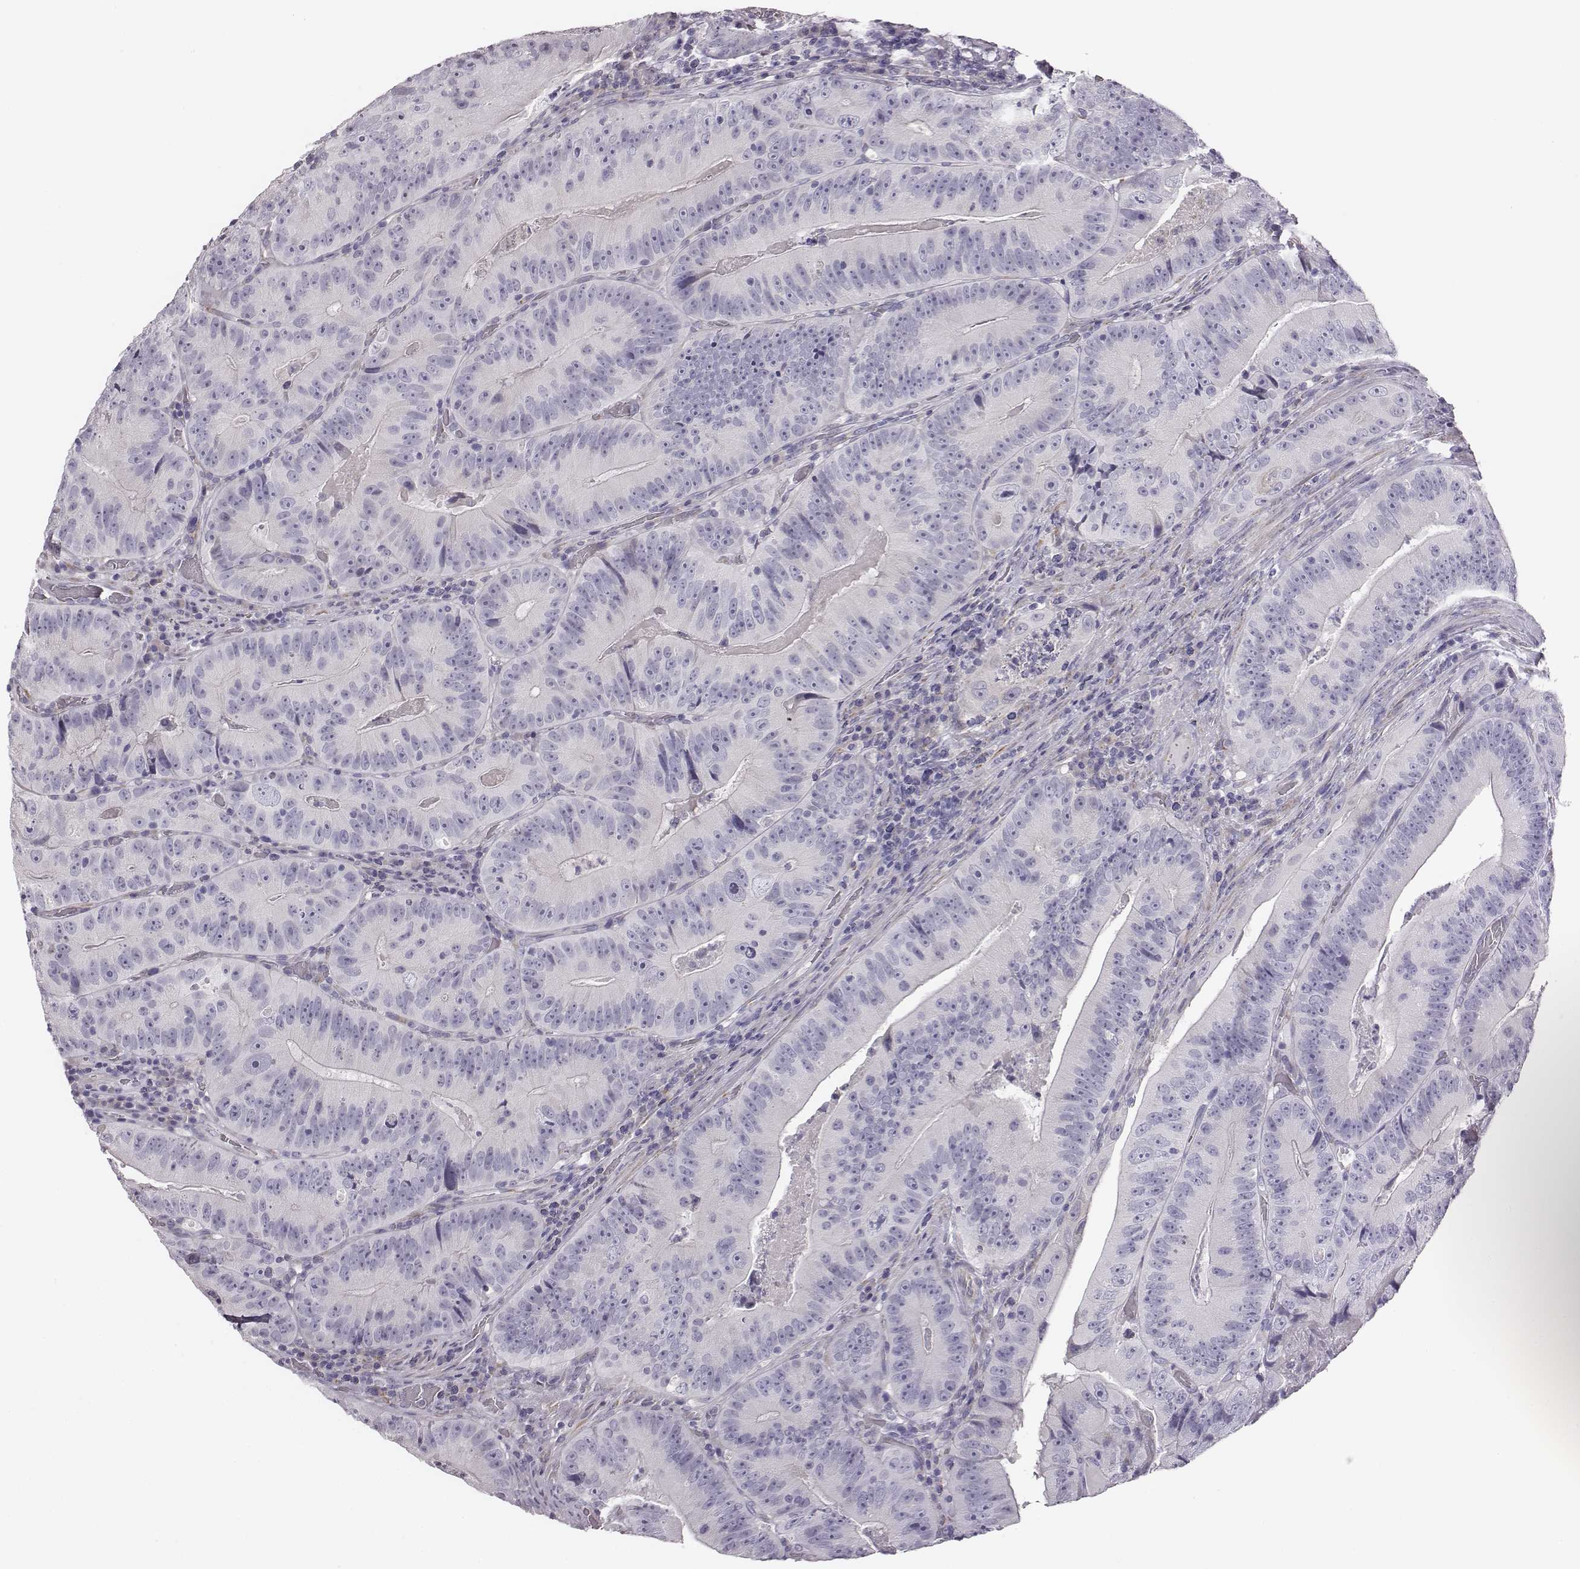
{"staining": {"intensity": "negative", "quantity": "none", "location": "none"}, "tissue": "colorectal cancer", "cell_type": "Tumor cells", "image_type": "cancer", "snomed": [{"axis": "morphology", "description": "Adenocarcinoma, NOS"}, {"axis": "topography", "description": "Colon"}], "caption": "Immunohistochemistry of adenocarcinoma (colorectal) shows no expression in tumor cells.", "gene": "GUCA1A", "patient": {"sex": "female", "age": 86}}